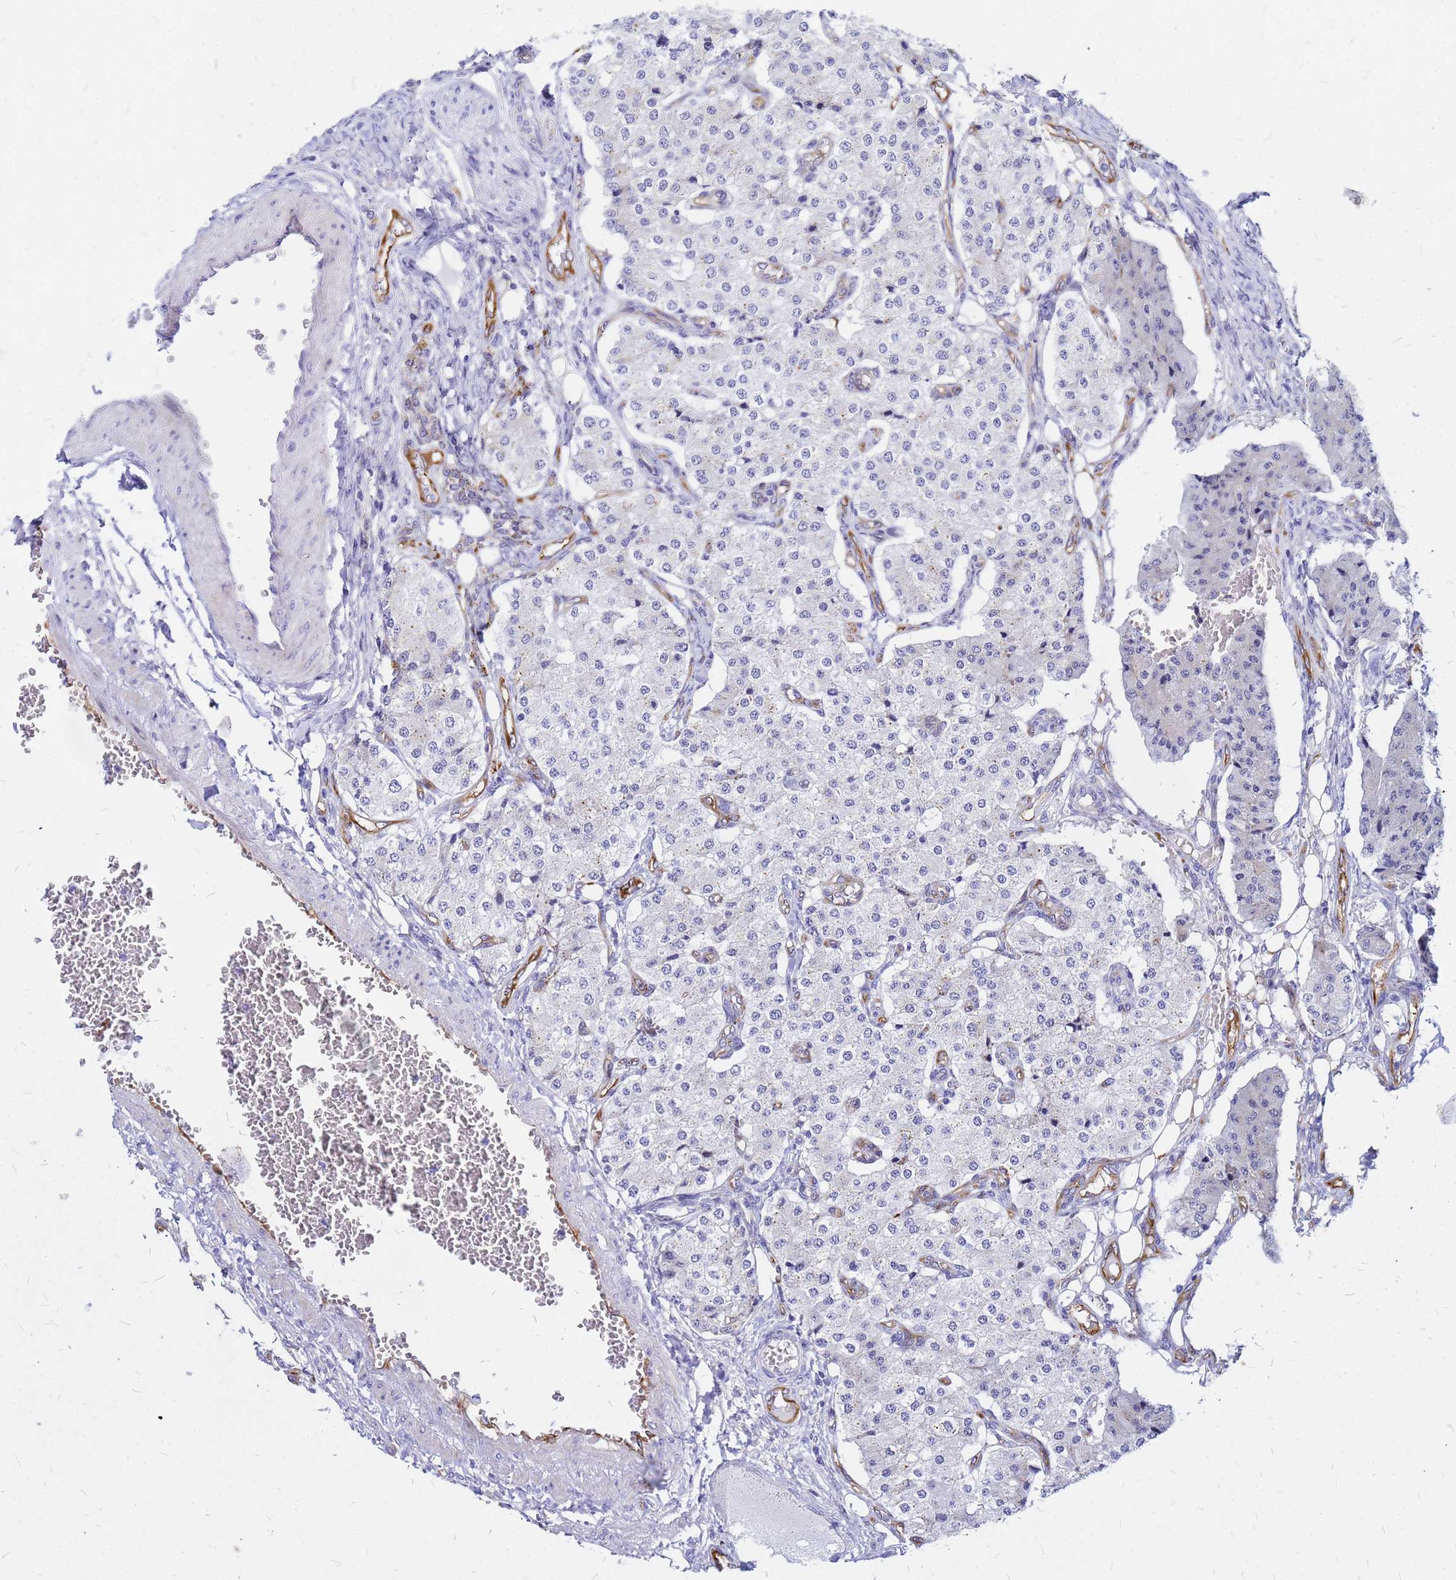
{"staining": {"intensity": "moderate", "quantity": "<25%", "location": "cytoplasmic/membranous"}, "tissue": "carcinoid", "cell_type": "Tumor cells", "image_type": "cancer", "snomed": [{"axis": "morphology", "description": "Carcinoid, malignant, NOS"}, {"axis": "topography", "description": "Colon"}], "caption": "Immunohistochemical staining of malignant carcinoid reveals low levels of moderate cytoplasmic/membranous protein staining in approximately <25% of tumor cells.", "gene": "NOSTRIN", "patient": {"sex": "female", "age": 52}}